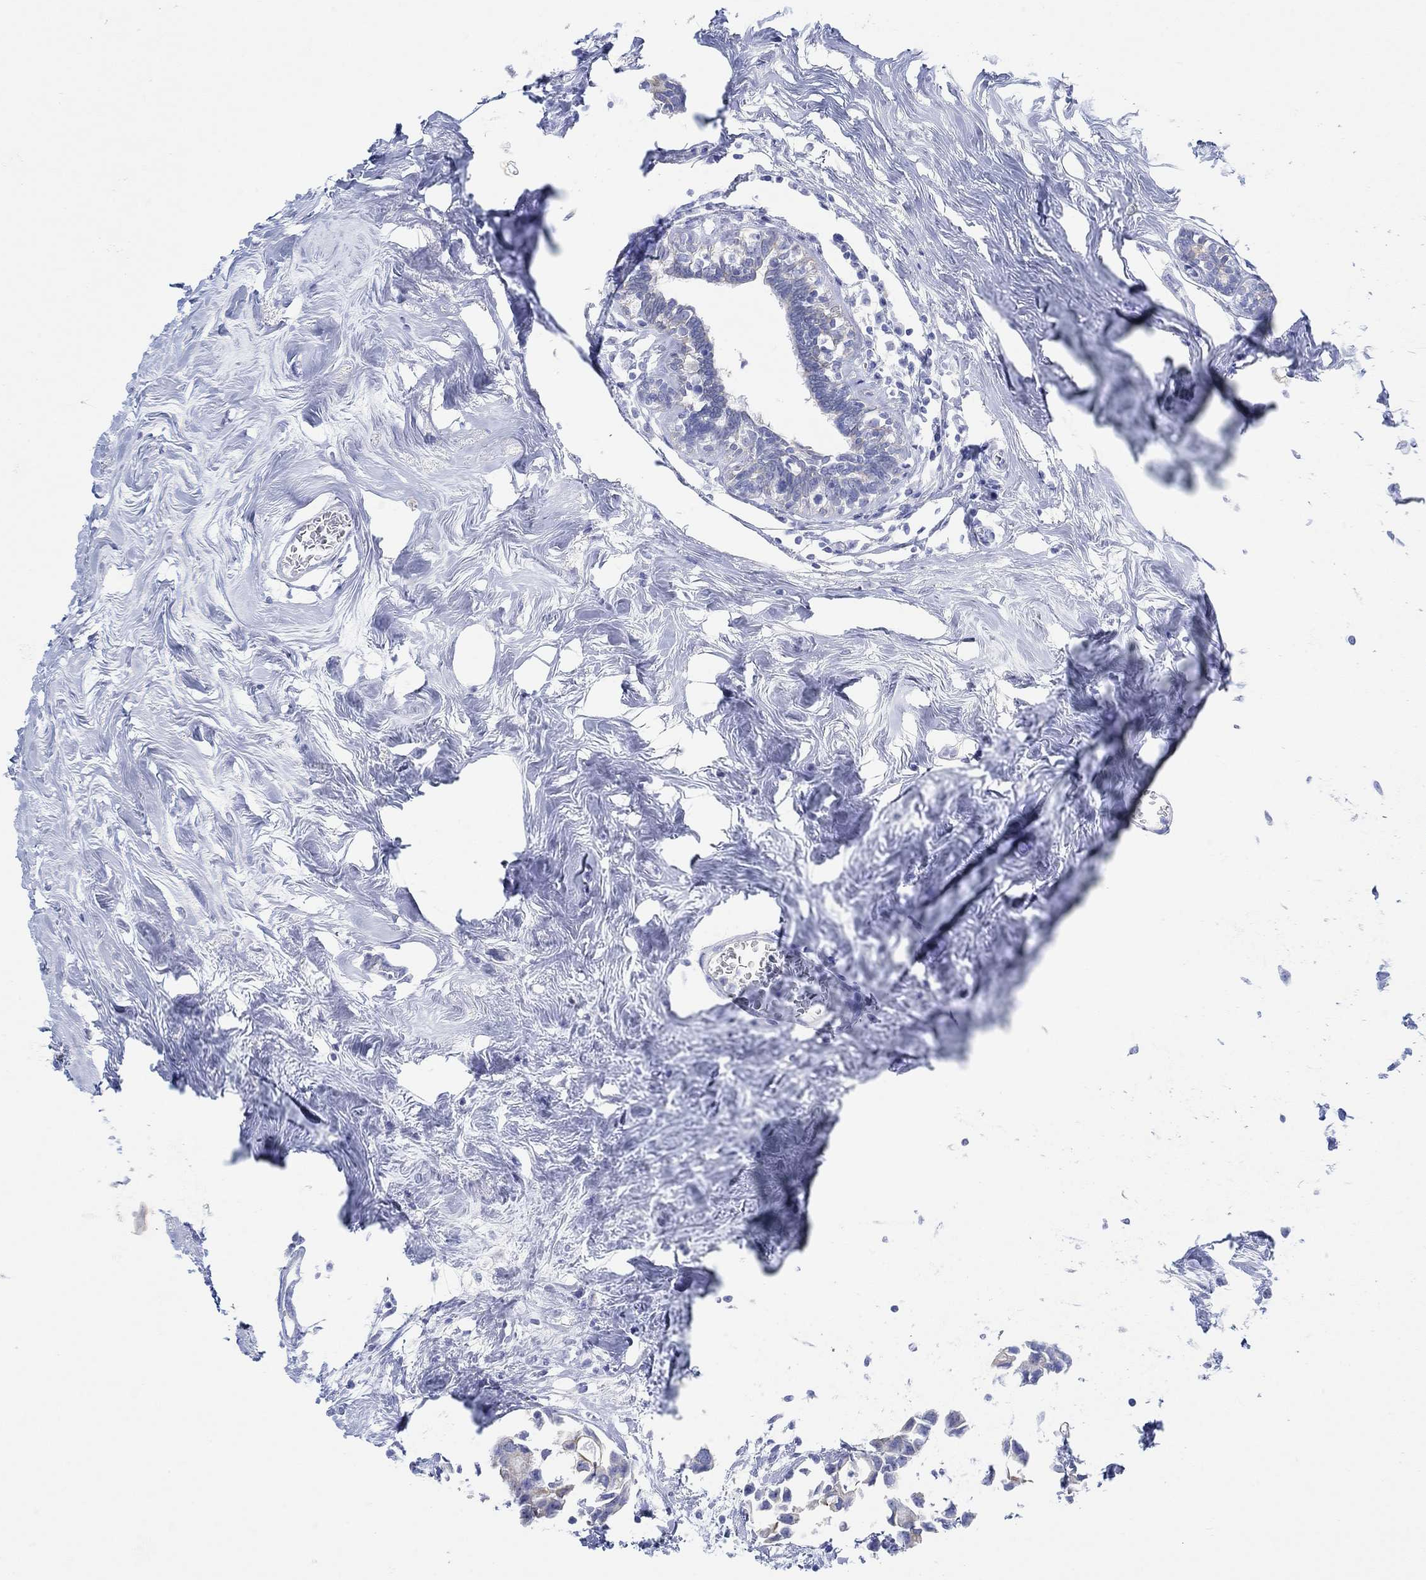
{"staining": {"intensity": "moderate", "quantity": "25%-75%", "location": "cytoplasmic/membranous"}, "tissue": "breast cancer", "cell_type": "Tumor cells", "image_type": "cancer", "snomed": [{"axis": "morphology", "description": "Duct carcinoma"}, {"axis": "topography", "description": "Breast"}], "caption": "Approximately 25%-75% of tumor cells in human breast invasive ductal carcinoma reveal moderate cytoplasmic/membranous protein expression as visualized by brown immunohistochemical staining.", "gene": "AK8", "patient": {"sex": "female", "age": 85}}